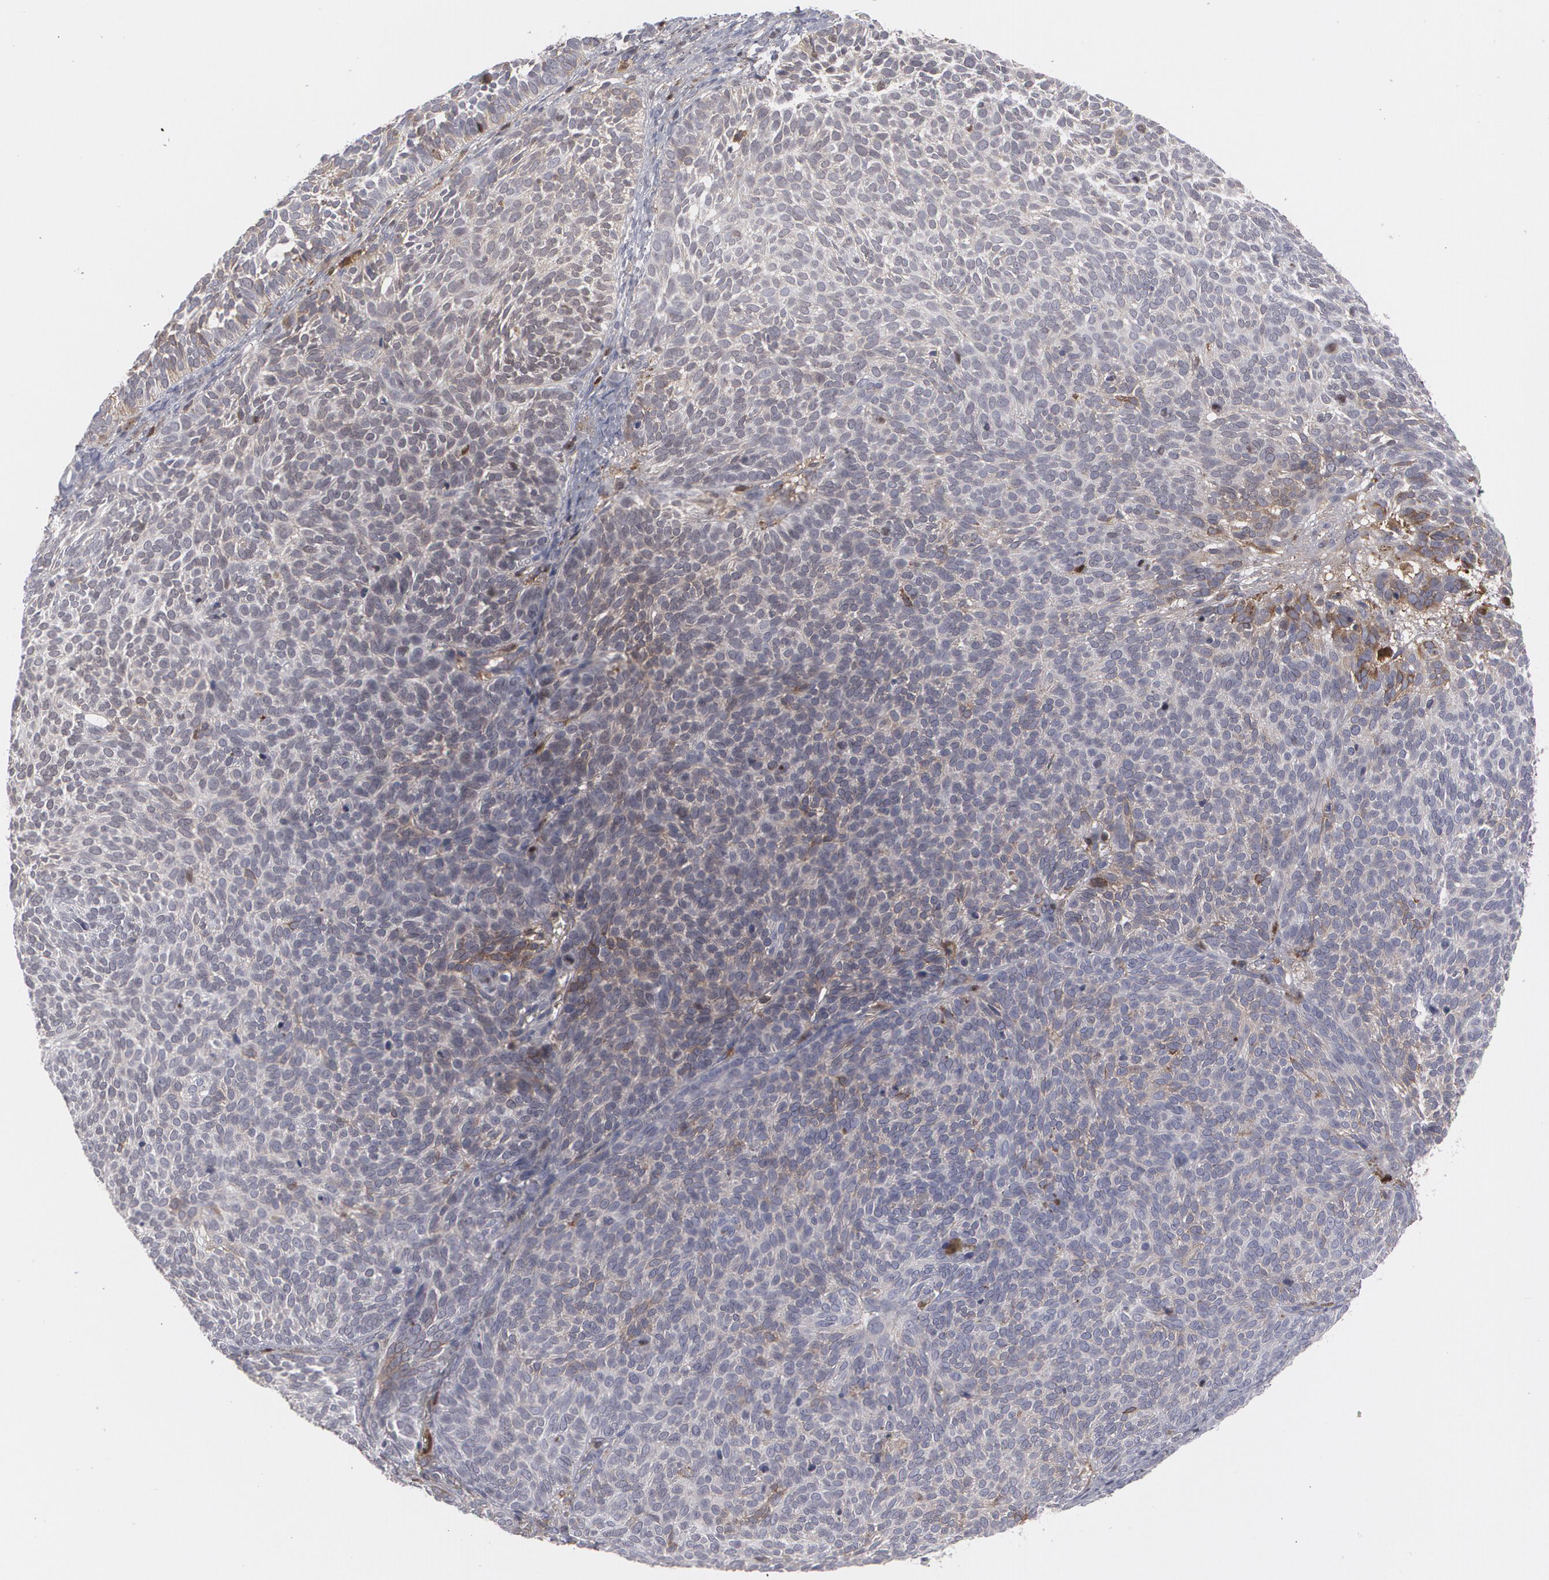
{"staining": {"intensity": "negative", "quantity": "none", "location": "none"}, "tissue": "skin cancer", "cell_type": "Tumor cells", "image_type": "cancer", "snomed": [{"axis": "morphology", "description": "Basal cell carcinoma"}, {"axis": "topography", "description": "Skin"}], "caption": "High power microscopy micrograph of an immunohistochemistry (IHC) photomicrograph of skin cancer, revealing no significant expression in tumor cells. (IHC, brightfield microscopy, high magnification).", "gene": "LRG1", "patient": {"sex": "male", "age": 63}}